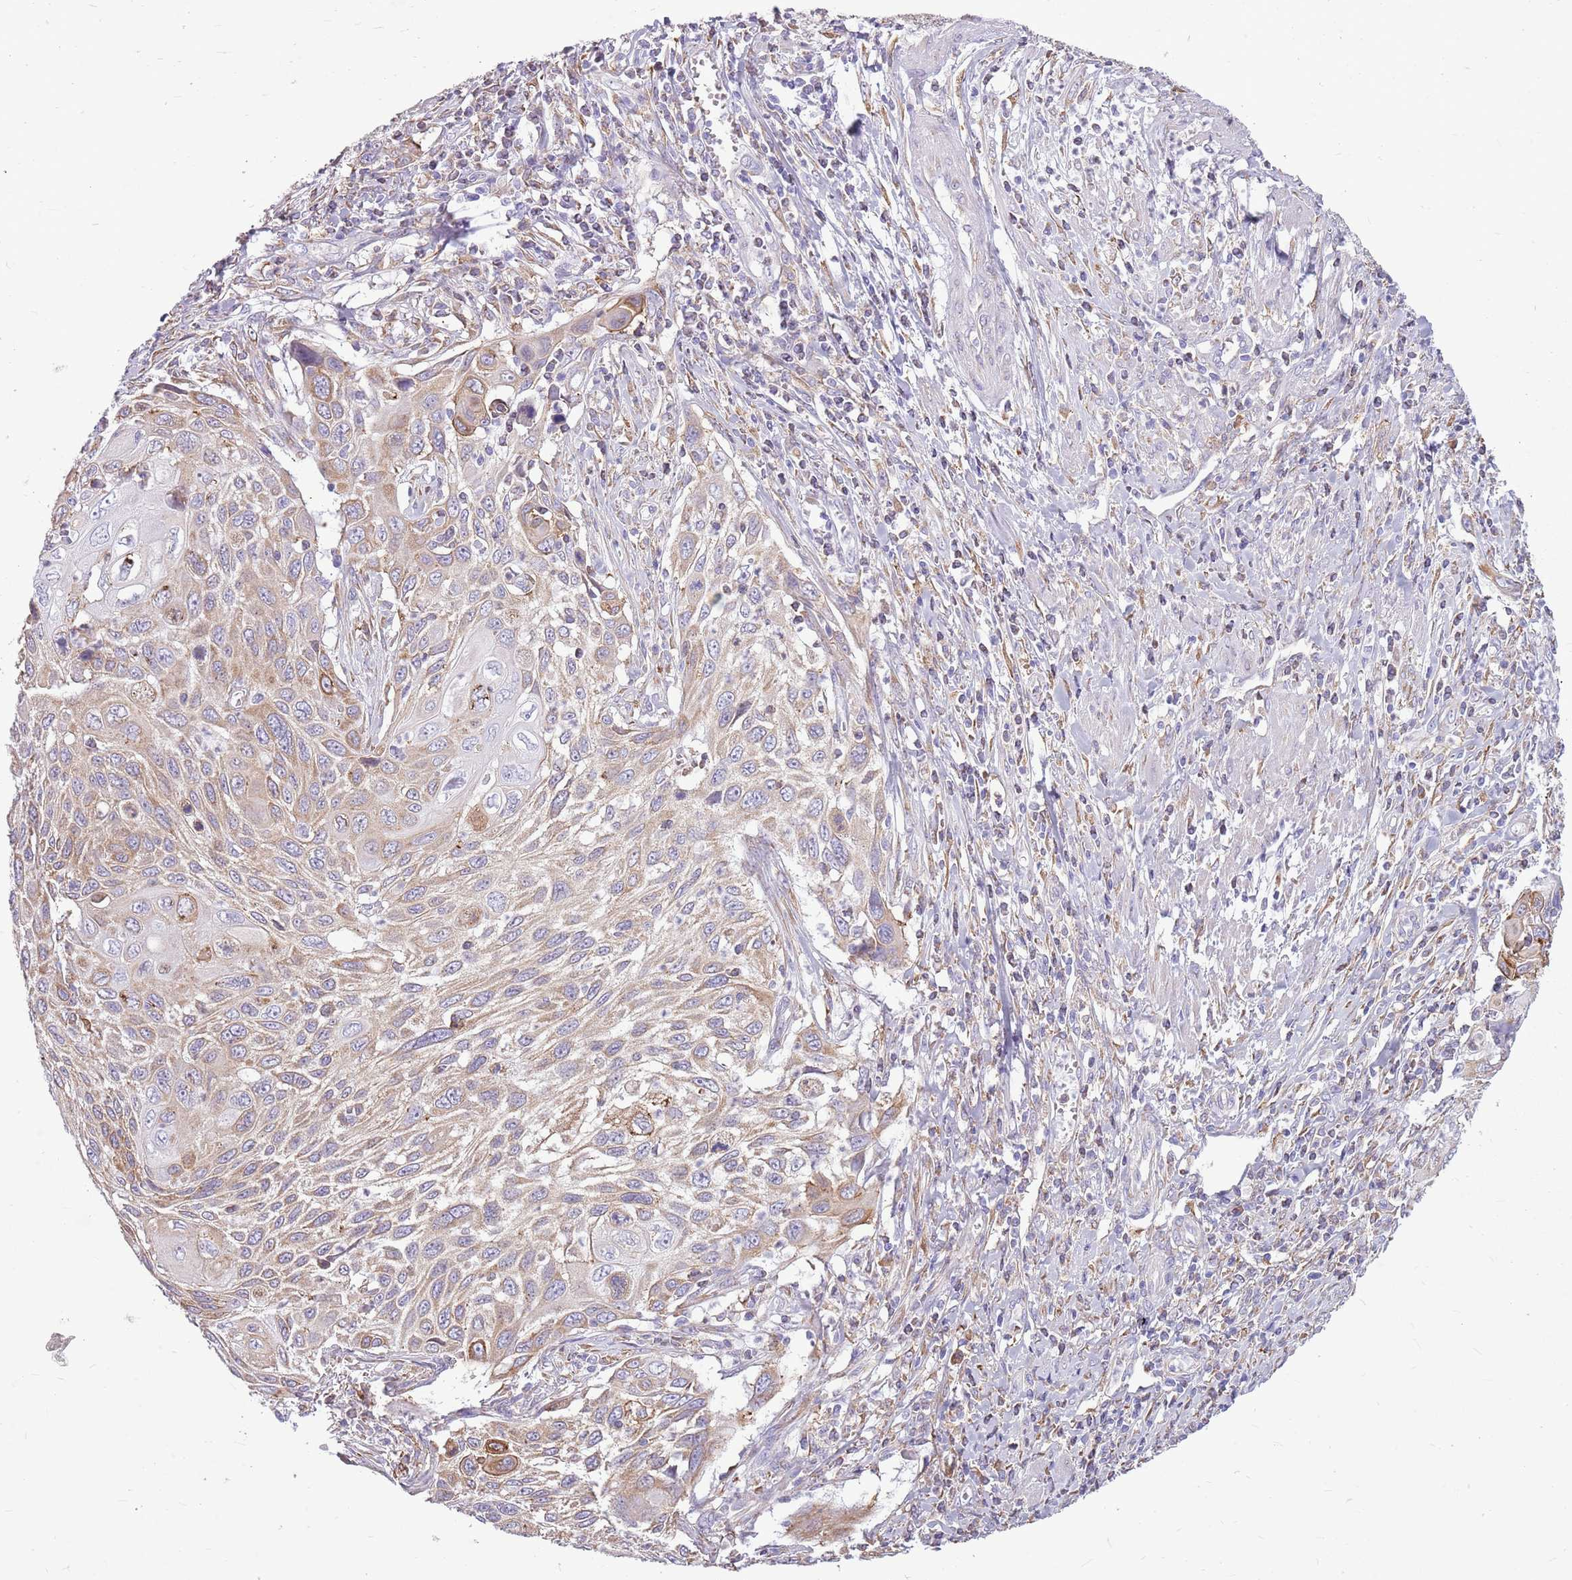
{"staining": {"intensity": "weak", "quantity": "25%-75%", "location": "cytoplasmic/membranous"}, "tissue": "cervical cancer", "cell_type": "Tumor cells", "image_type": "cancer", "snomed": [{"axis": "morphology", "description": "Squamous cell carcinoma, NOS"}, {"axis": "topography", "description": "Cervix"}], "caption": "Human cervical squamous cell carcinoma stained with a brown dye reveals weak cytoplasmic/membranous positive expression in approximately 25%-75% of tumor cells.", "gene": "KCTD19", "patient": {"sex": "female", "age": 70}}